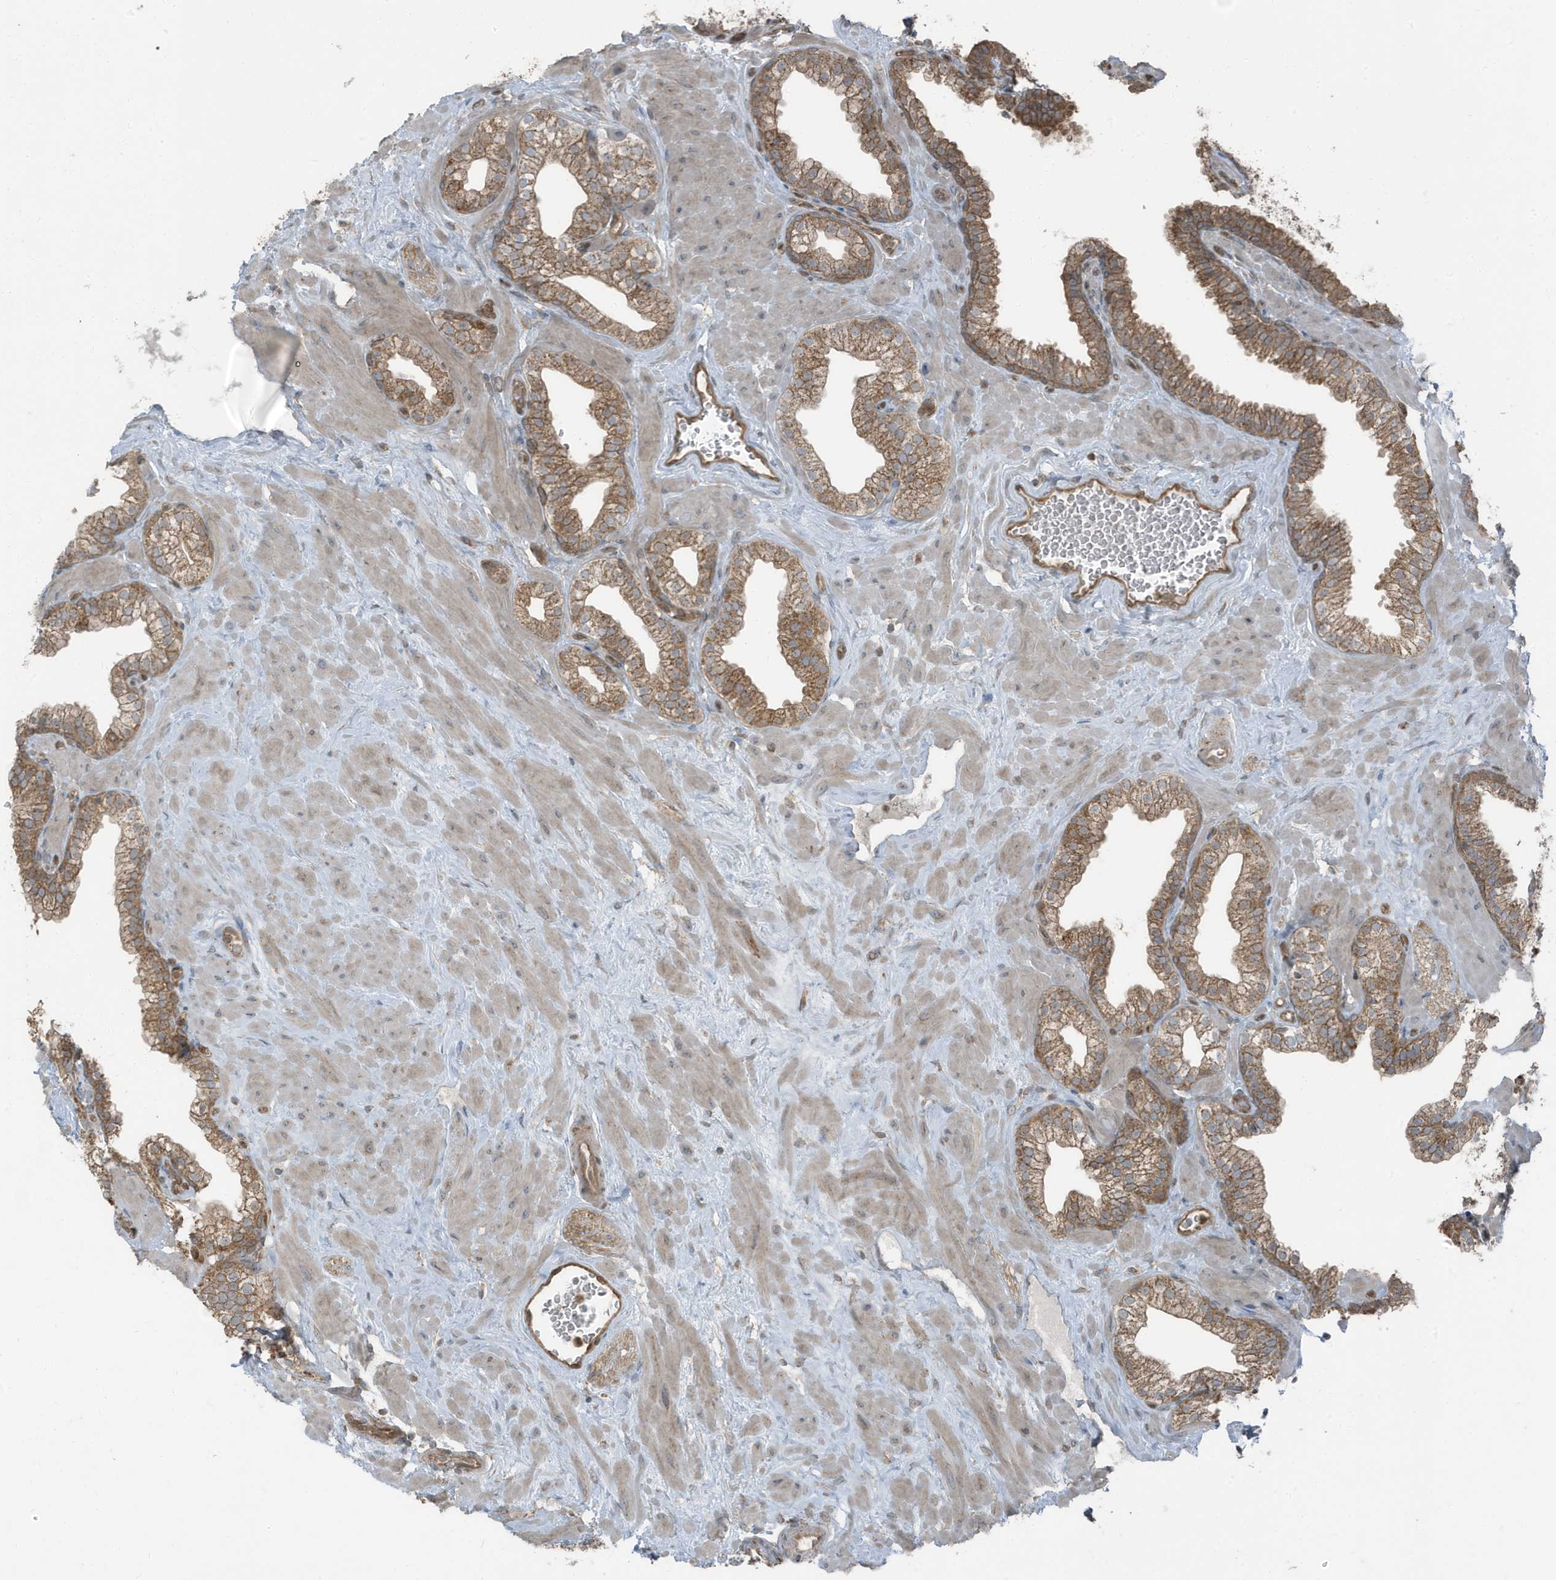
{"staining": {"intensity": "moderate", "quantity": ">75%", "location": "cytoplasmic/membranous"}, "tissue": "prostate", "cell_type": "Glandular cells", "image_type": "normal", "snomed": [{"axis": "morphology", "description": "Normal tissue, NOS"}, {"axis": "morphology", "description": "Urothelial carcinoma, Low grade"}, {"axis": "topography", "description": "Urinary bladder"}, {"axis": "topography", "description": "Prostate"}], "caption": "Protein staining demonstrates moderate cytoplasmic/membranous staining in approximately >75% of glandular cells in normal prostate. The staining is performed using DAB brown chromogen to label protein expression. The nuclei are counter-stained blue using hematoxylin.", "gene": "AZI2", "patient": {"sex": "male", "age": 60}}